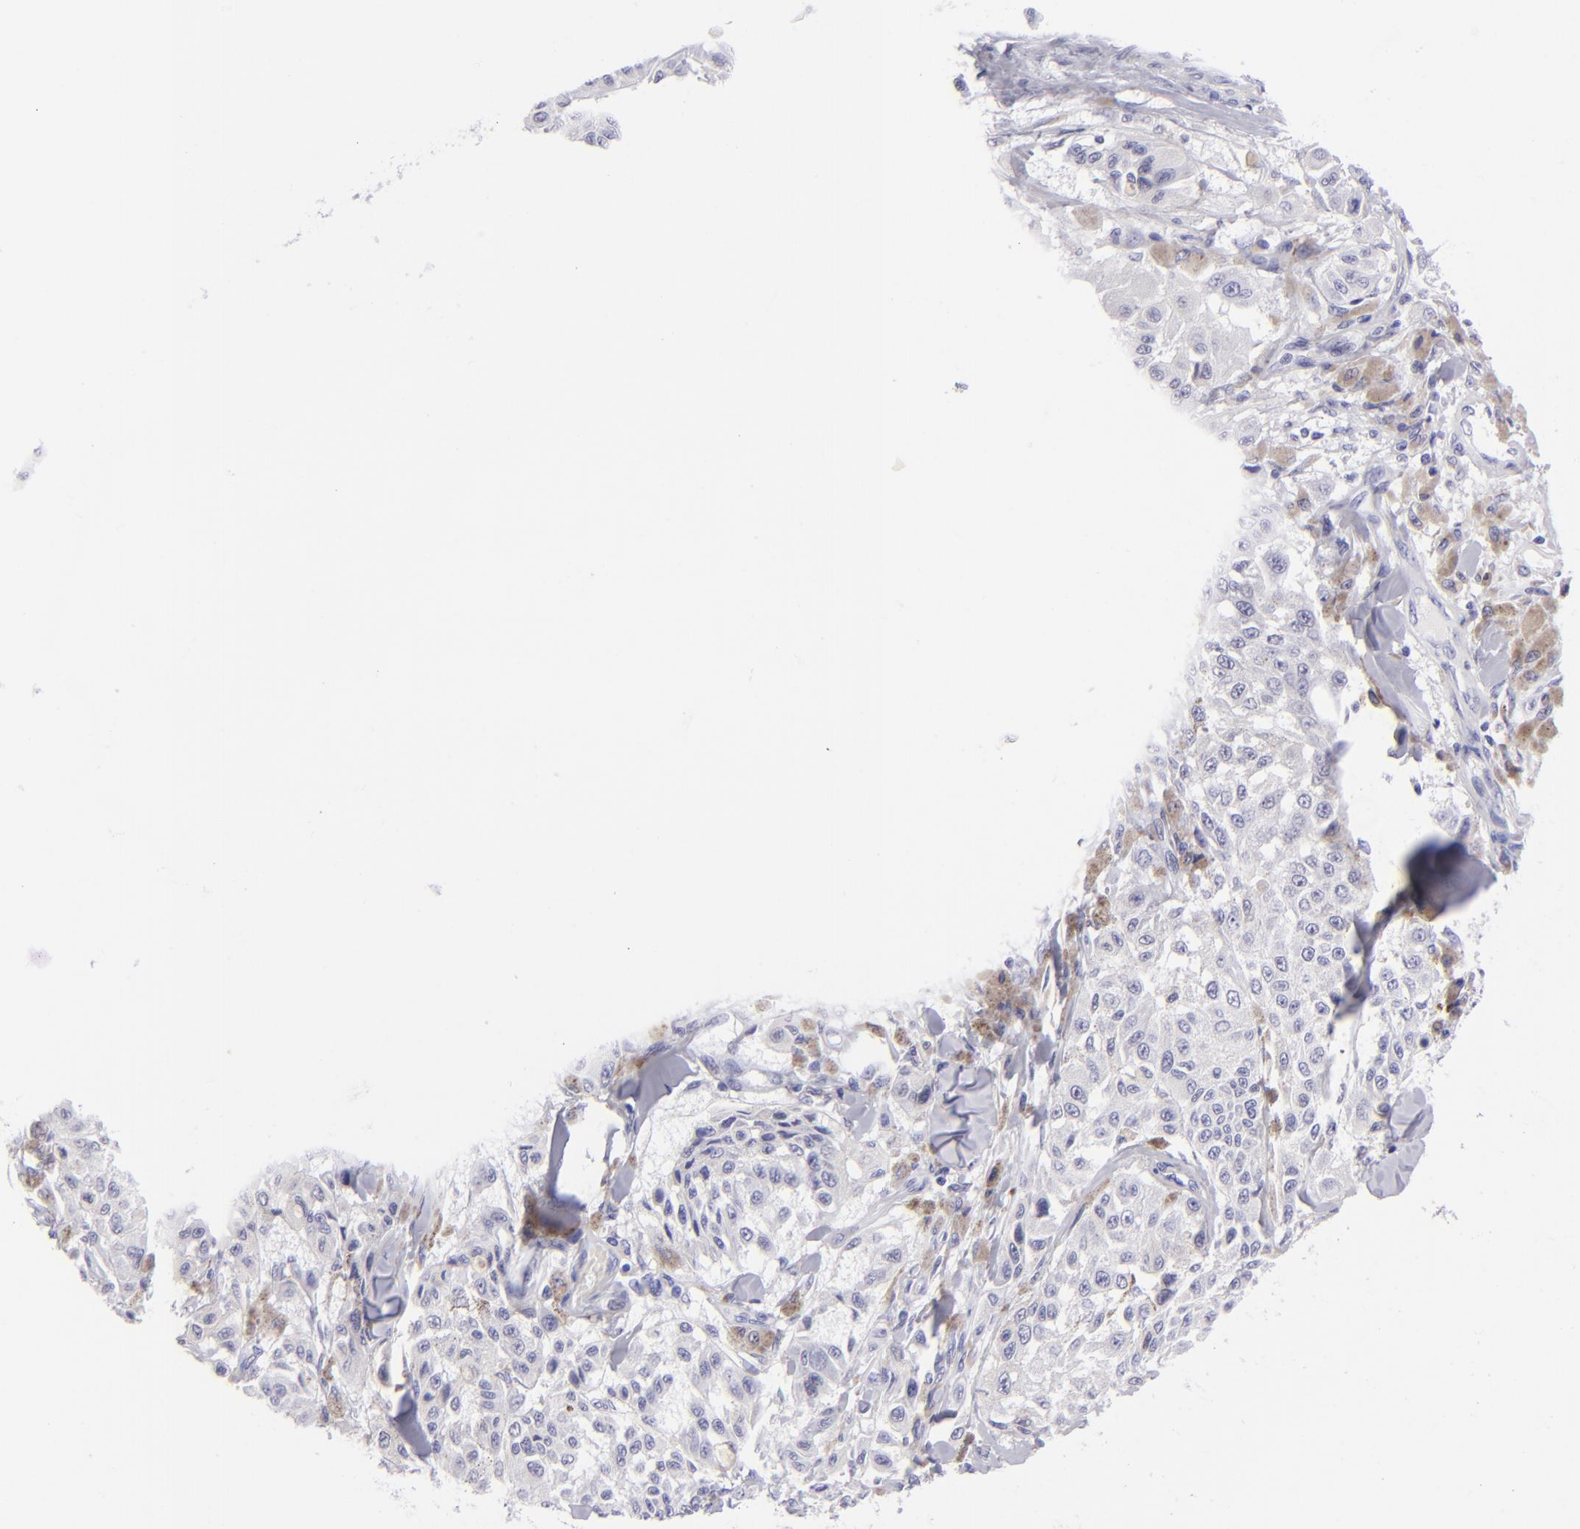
{"staining": {"intensity": "negative", "quantity": "none", "location": "none"}, "tissue": "melanoma", "cell_type": "Tumor cells", "image_type": "cancer", "snomed": [{"axis": "morphology", "description": "Malignant melanoma, NOS"}, {"axis": "topography", "description": "Skin"}], "caption": "This is an IHC image of melanoma. There is no expression in tumor cells.", "gene": "SLC1A3", "patient": {"sex": "female", "age": 64}}